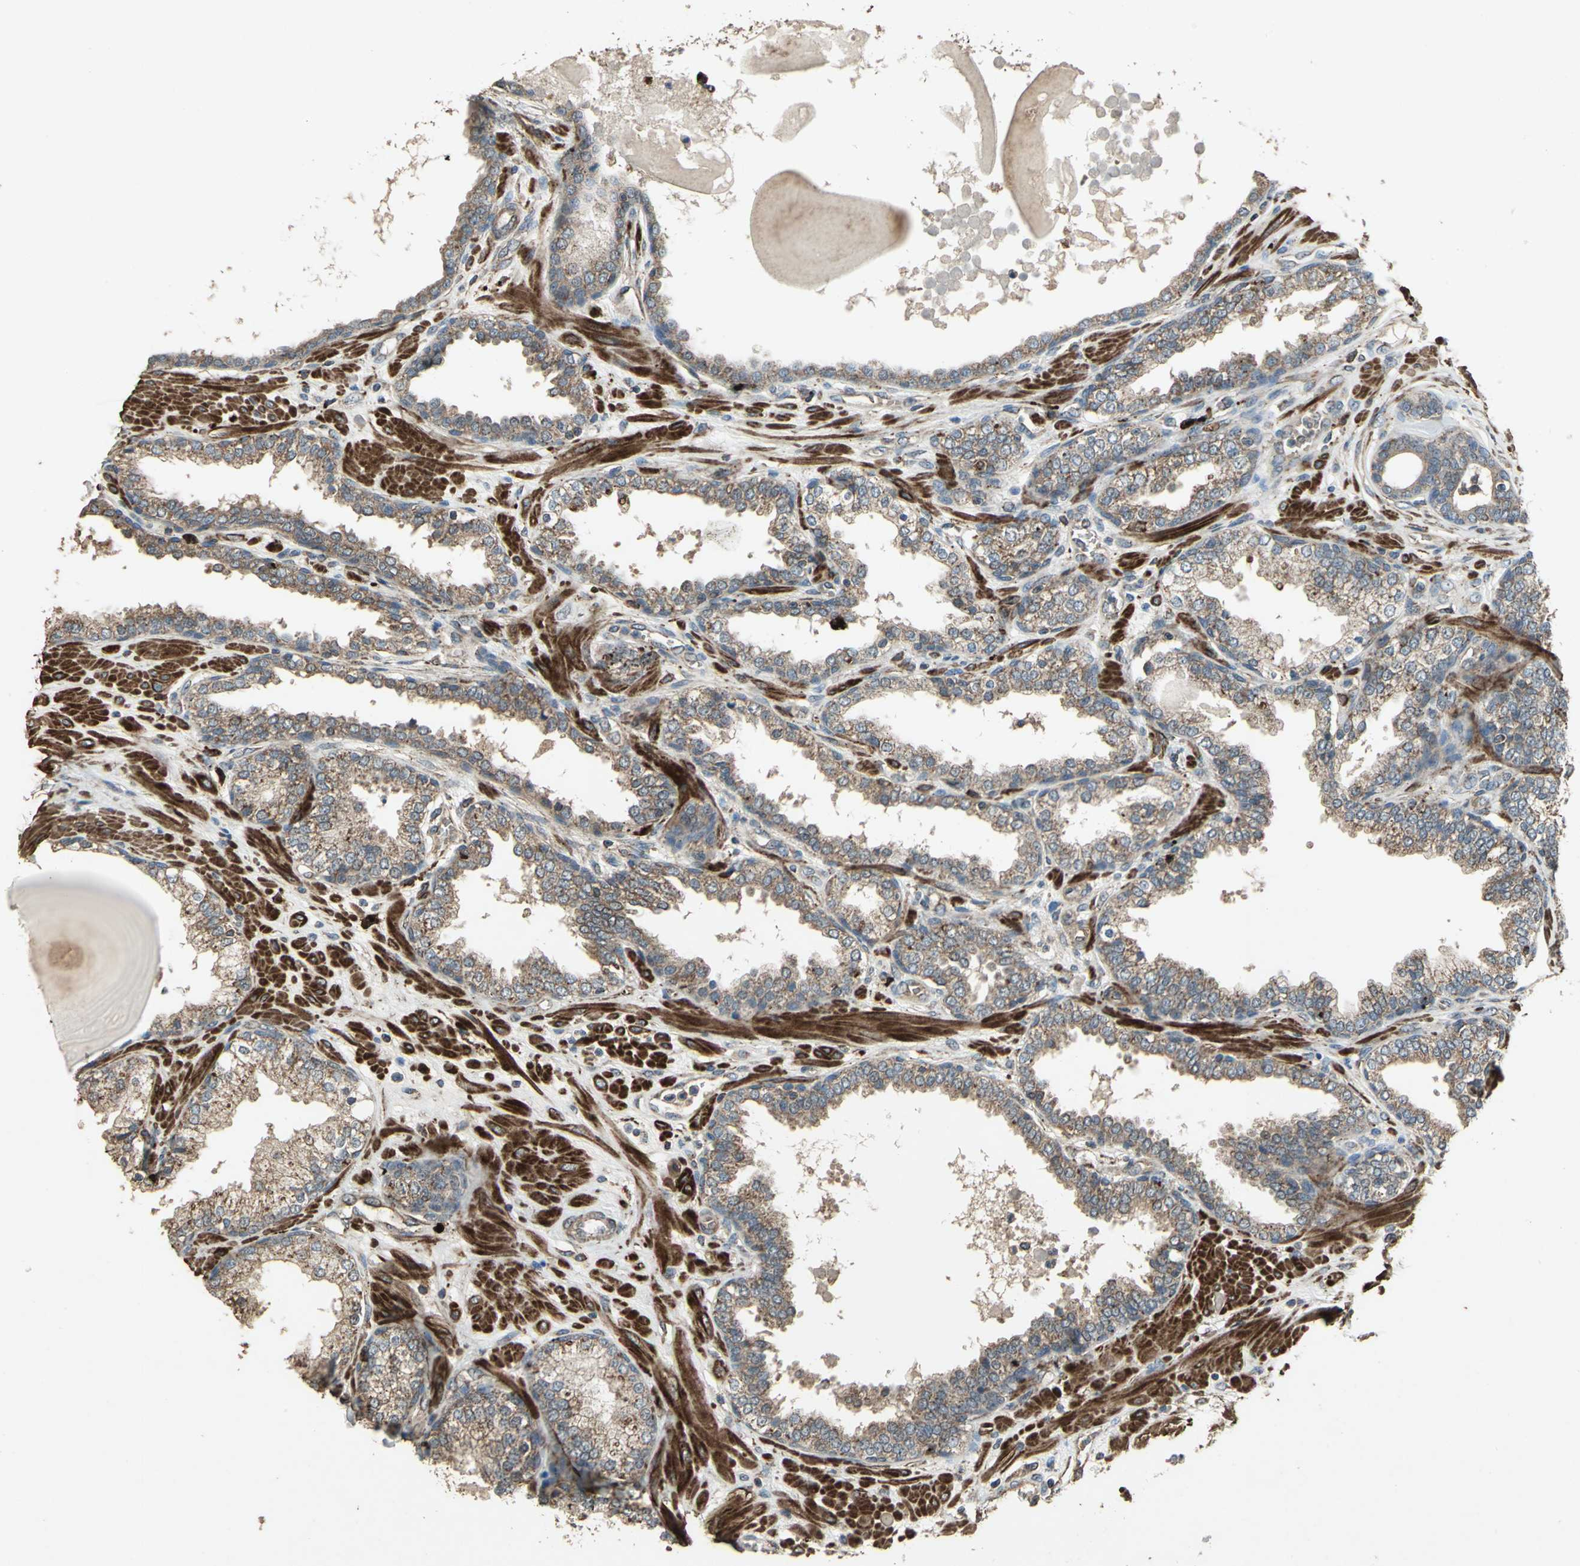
{"staining": {"intensity": "moderate", "quantity": ">75%", "location": "cytoplasmic/membranous"}, "tissue": "prostate", "cell_type": "Glandular cells", "image_type": "normal", "snomed": [{"axis": "morphology", "description": "Normal tissue, NOS"}, {"axis": "topography", "description": "Prostate"}], "caption": "Immunohistochemical staining of unremarkable prostate exhibits medium levels of moderate cytoplasmic/membranous expression in about >75% of glandular cells. The staining was performed using DAB to visualize the protein expression in brown, while the nuclei were stained in blue with hematoxylin (Magnification: 20x).", "gene": "POLRMT", "patient": {"sex": "male", "age": 51}}